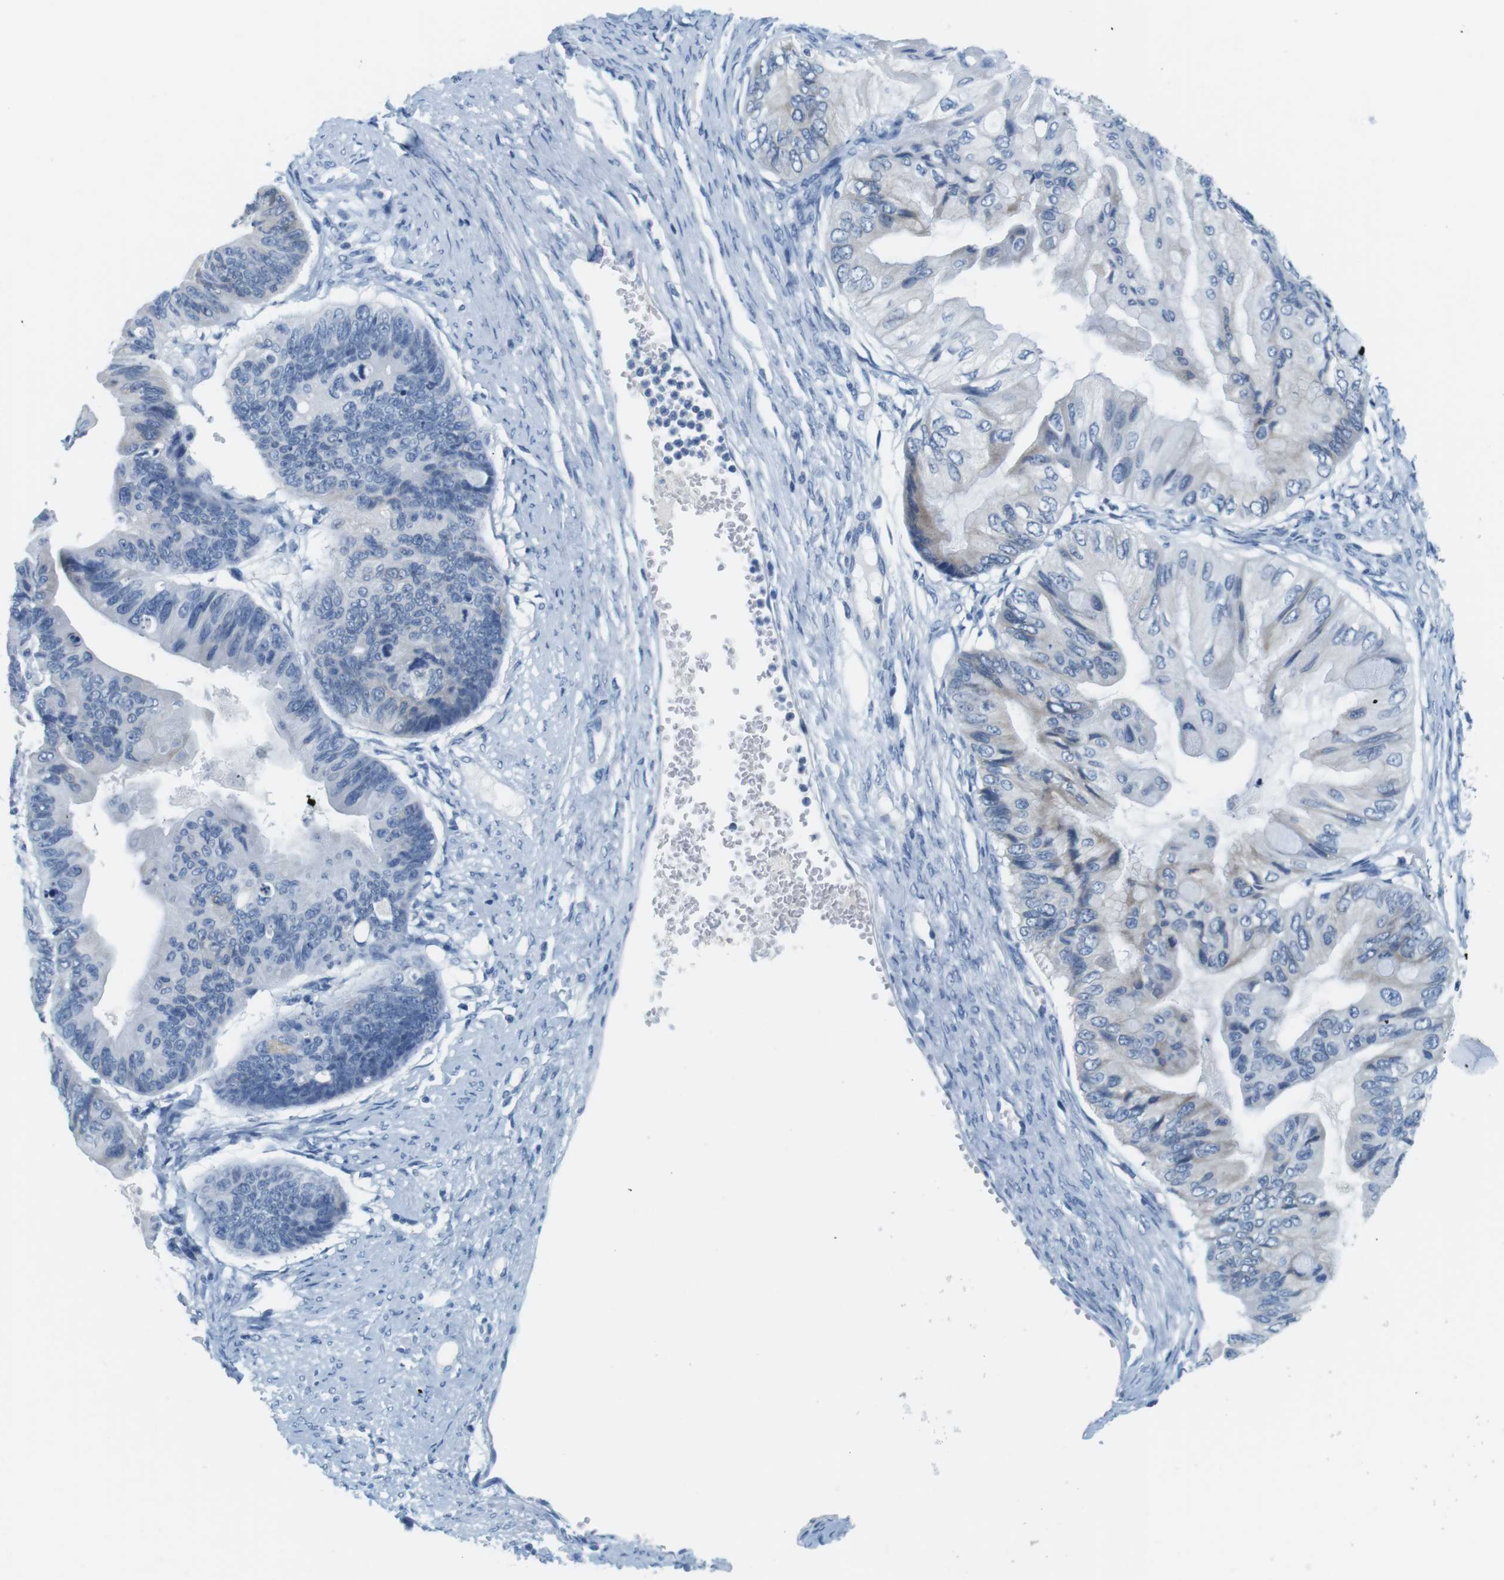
{"staining": {"intensity": "weak", "quantity": "<25%", "location": "cytoplasmic/membranous"}, "tissue": "ovarian cancer", "cell_type": "Tumor cells", "image_type": "cancer", "snomed": [{"axis": "morphology", "description": "Cystadenocarcinoma, mucinous, NOS"}, {"axis": "topography", "description": "Ovary"}], "caption": "An image of mucinous cystadenocarcinoma (ovarian) stained for a protein shows no brown staining in tumor cells. Nuclei are stained in blue.", "gene": "CYP2C9", "patient": {"sex": "female", "age": 61}}